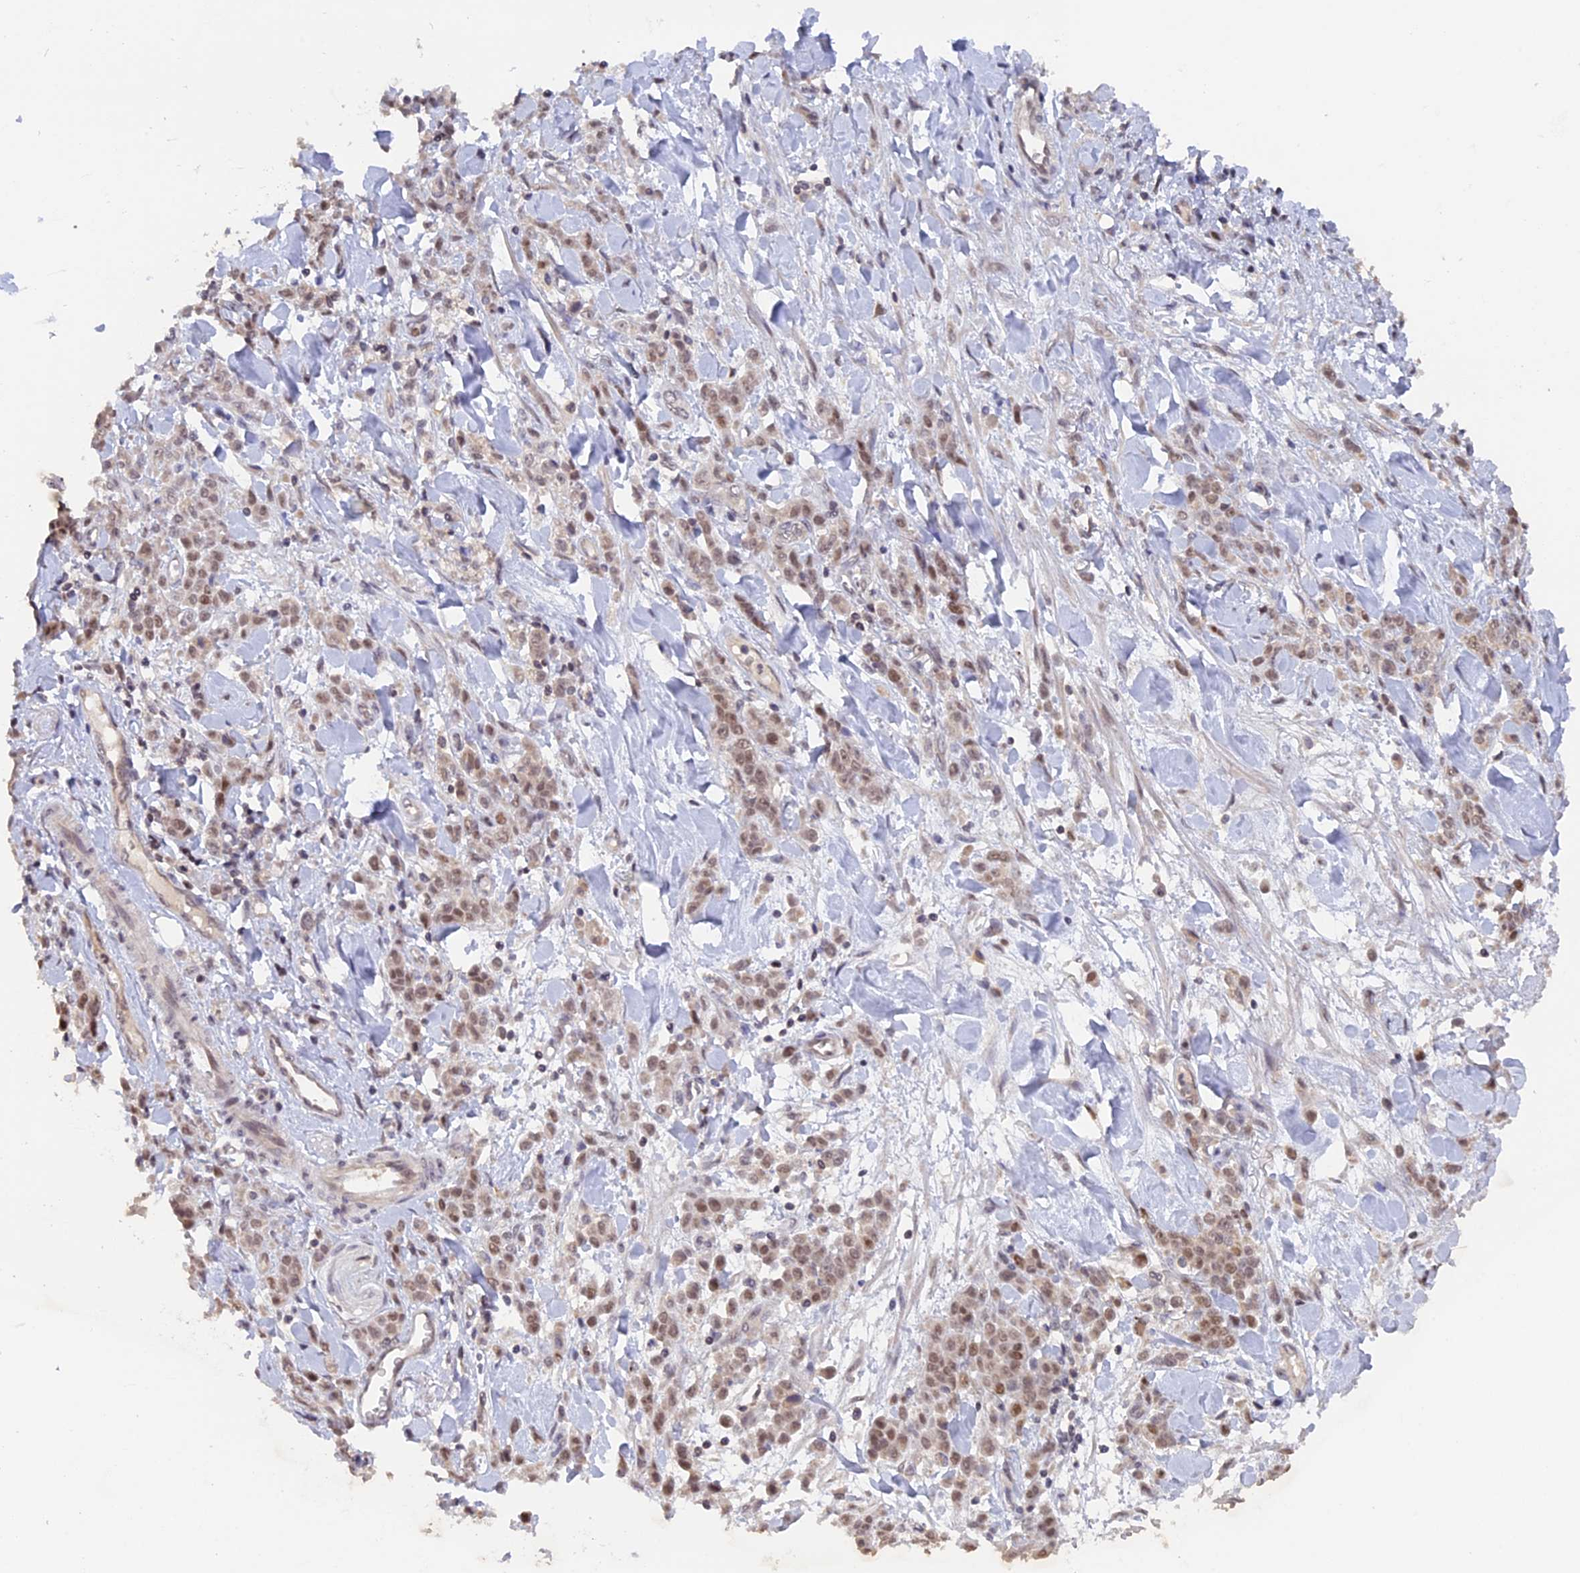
{"staining": {"intensity": "moderate", "quantity": ">75%", "location": "nuclear"}, "tissue": "stomach cancer", "cell_type": "Tumor cells", "image_type": "cancer", "snomed": [{"axis": "morphology", "description": "Normal tissue, NOS"}, {"axis": "morphology", "description": "Adenocarcinoma, NOS"}, {"axis": "topography", "description": "Stomach"}], "caption": "Immunohistochemical staining of stomach adenocarcinoma exhibits moderate nuclear protein expression in about >75% of tumor cells. (Stains: DAB in brown, nuclei in blue, Microscopy: brightfield microscopy at high magnification).", "gene": "RFC5", "patient": {"sex": "male", "age": 82}}